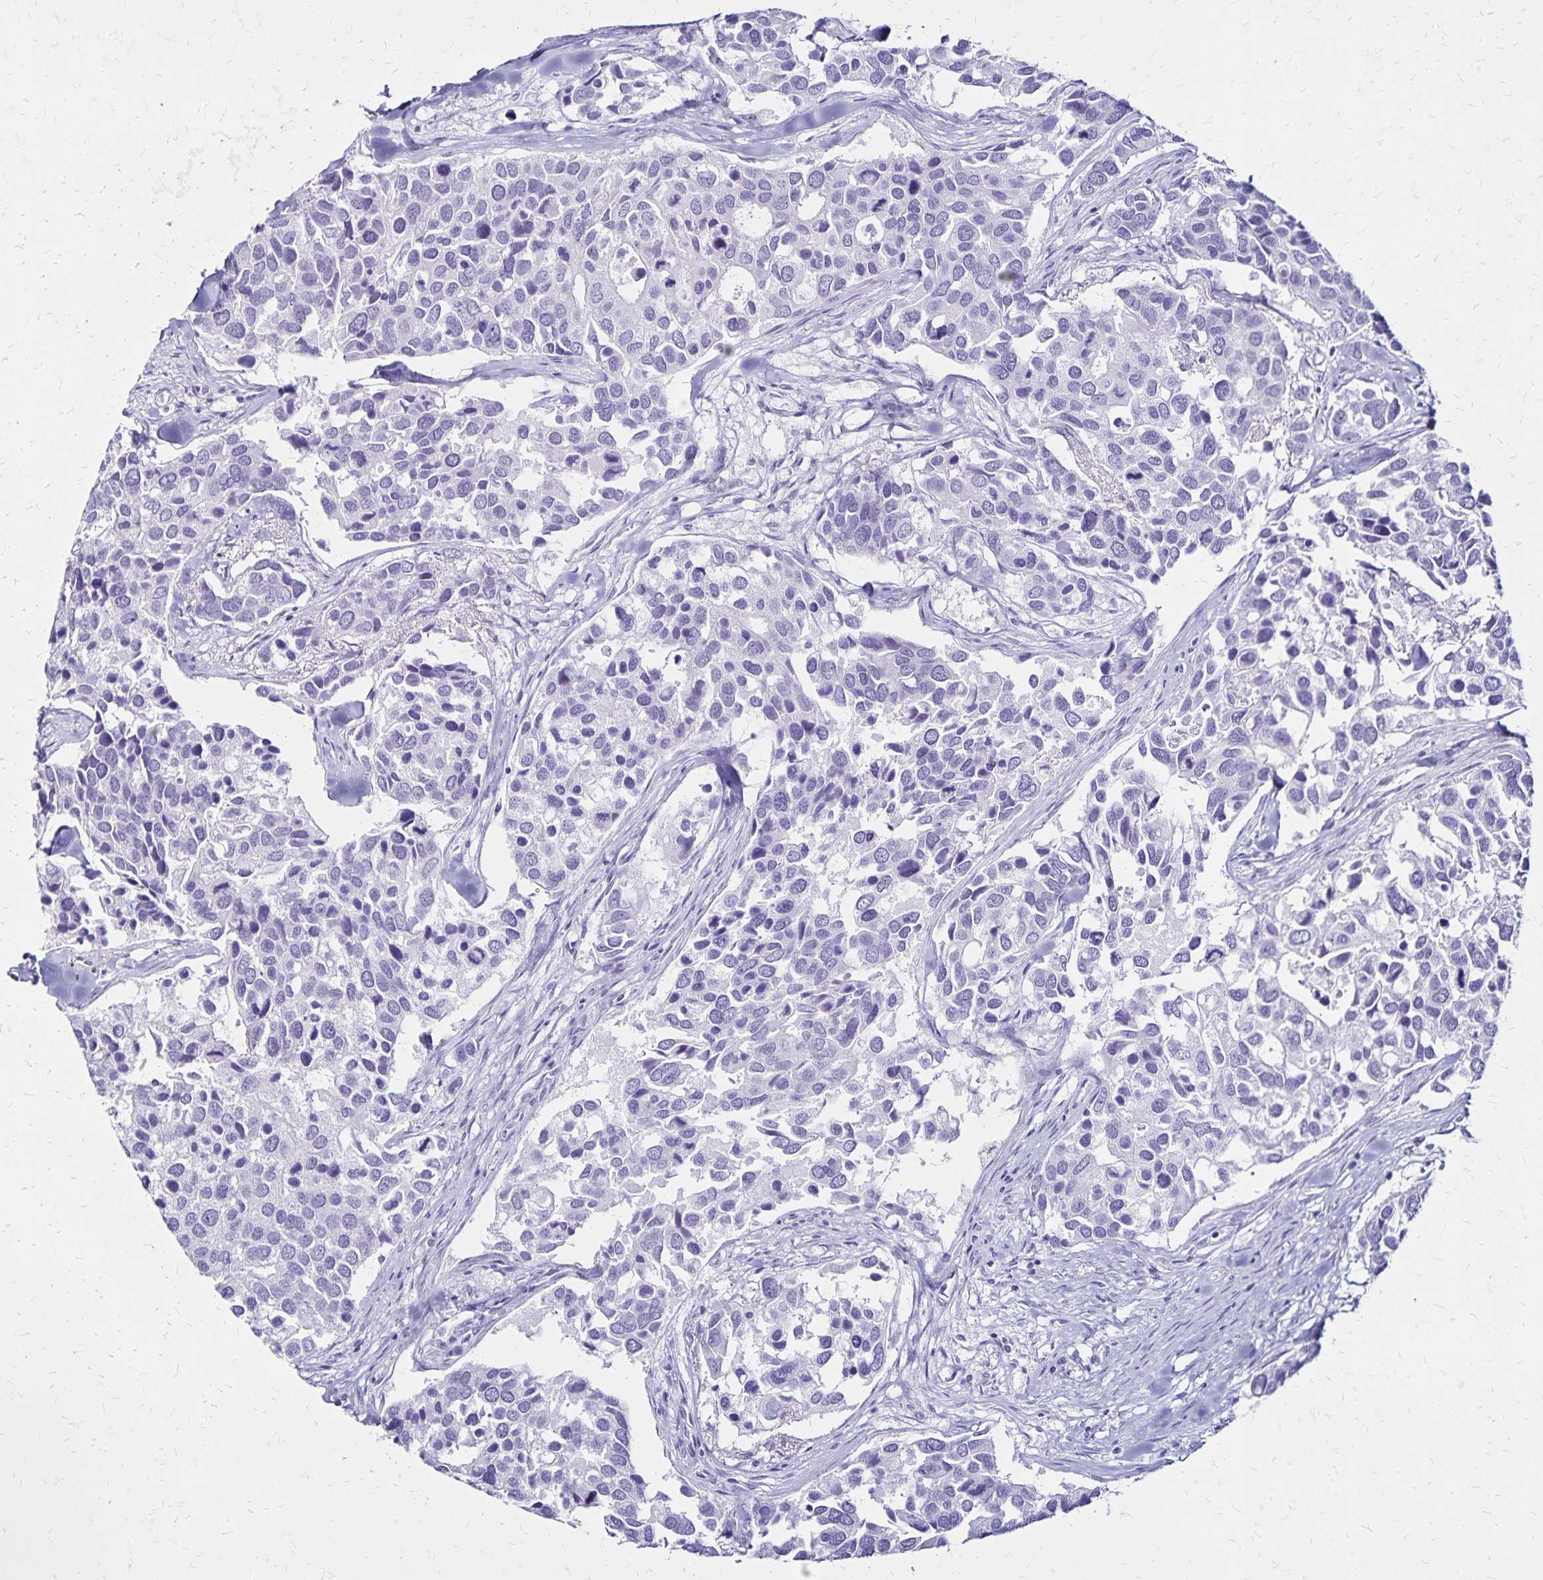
{"staining": {"intensity": "negative", "quantity": "none", "location": "none"}, "tissue": "breast cancer", "cell_type": "Tumor cells", "image_type": "cancer", "snomed": [{"axis": "morphology", "description": "Duct carcinoma"}, {"axis": "topography", "description": "Breast"}], "caption": "The immunohistochemistry image has no significant expression in tumor cells of intraductal carcinoma (breast) tissue. (DAB (3,3'-diaminobenzidine) immunohistochemistry visualized using brightfield microscopy, high magnification).", "gene": "LIN28B", "patient": {"sex": "female", "age": 83}}